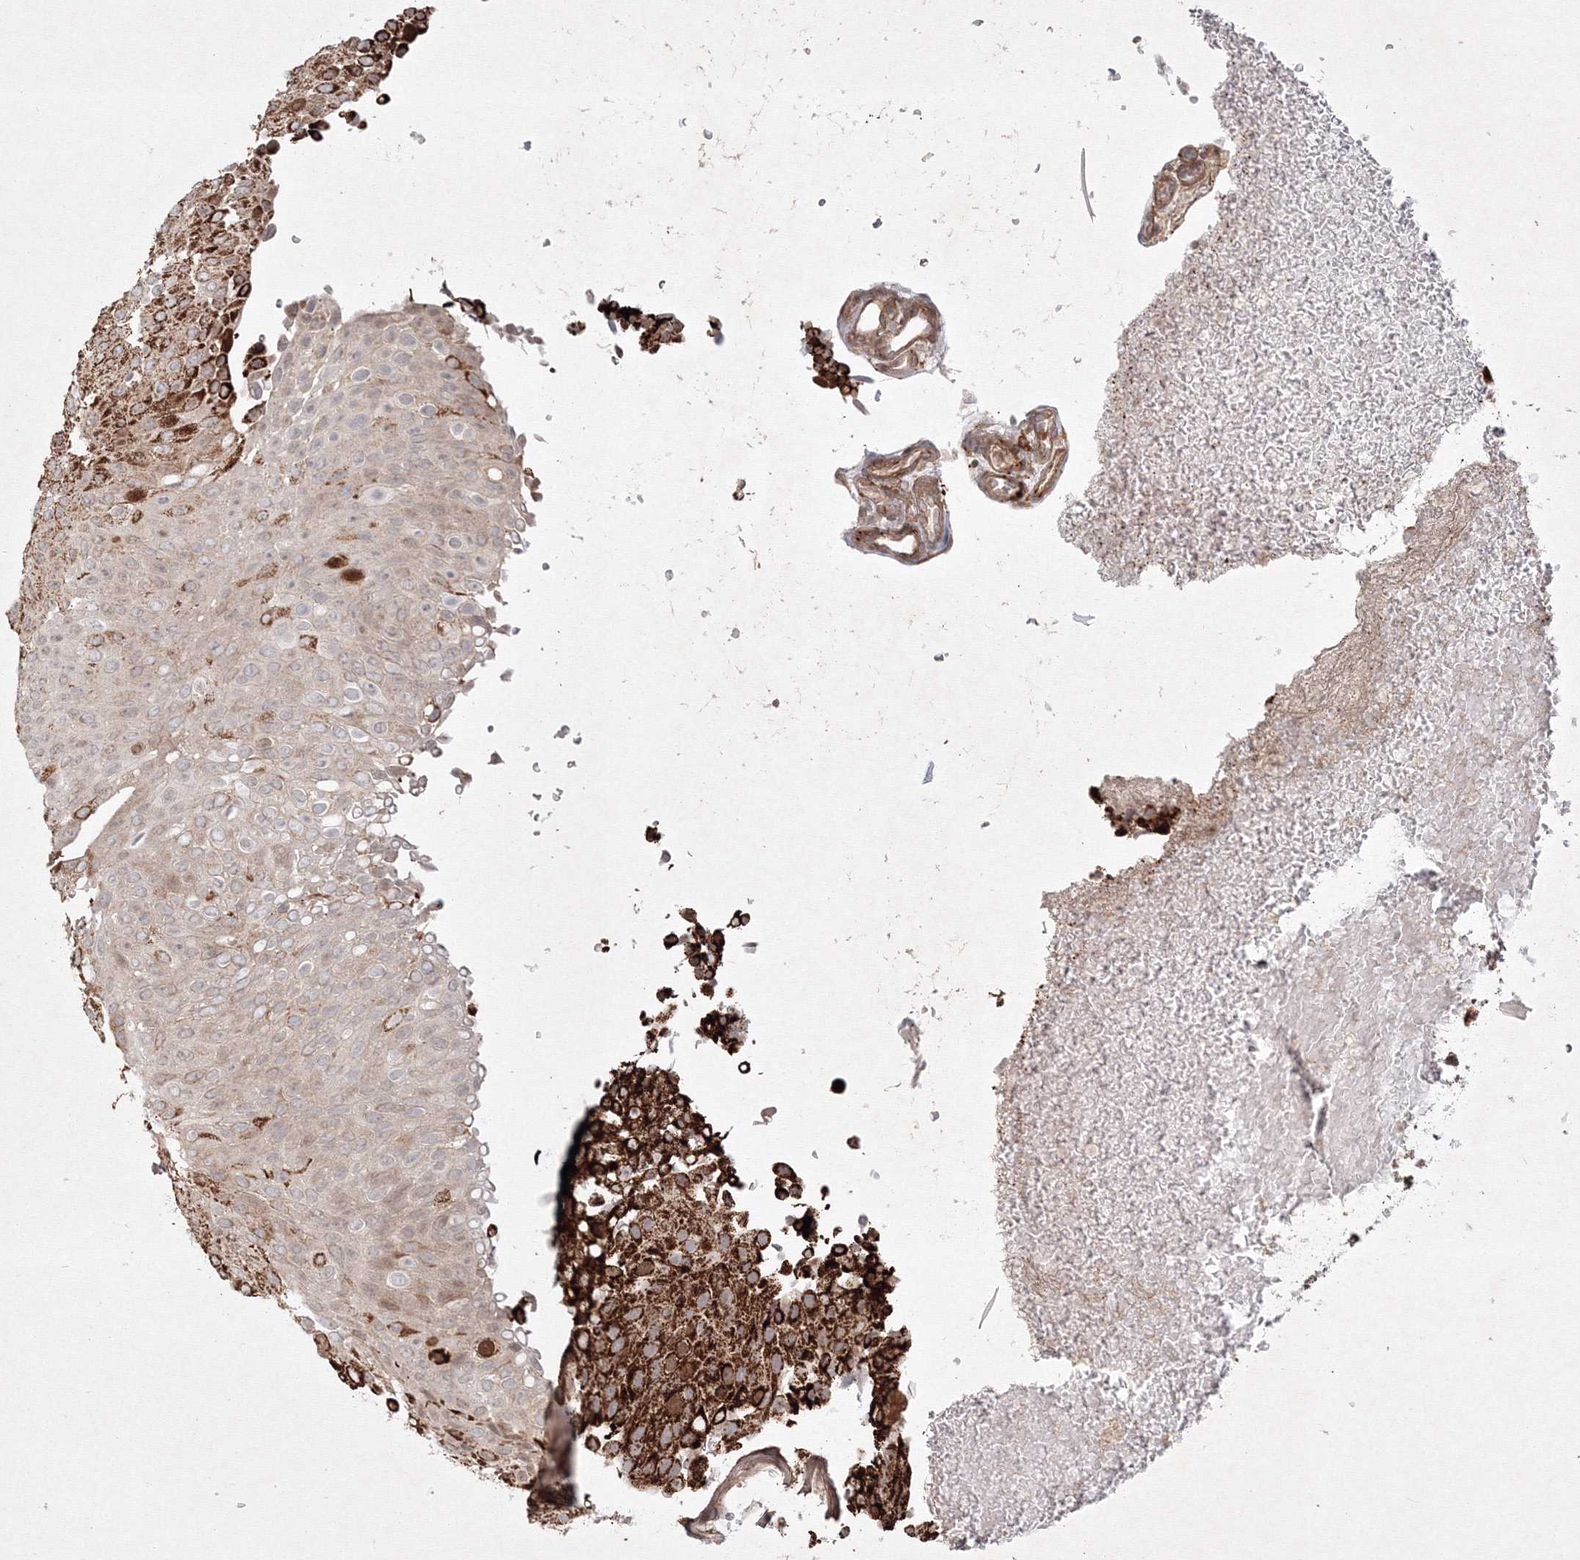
{"staining": {"intensity": "strong", "quantity": "<25%", "location": "cytoplasmic/membranous"}, "tissue": "urothelial cancer", "cell_type": "Tumor cells", "image_type": "cancer", "snomed": [{"axis": "morphology", "description": "Urothelial carcinoma, Low grade"}, {"axis": "topography", "description": "Urinary bladder"}], "caption": "Urothelial carcinoma (low-grade) stained for a protein (brown) shows strong cytoplasmic/membranous positive expression in about <25% of tumor cells.", "gene": "KIF20A", "patient": {"sex": "male", "age": 78}}